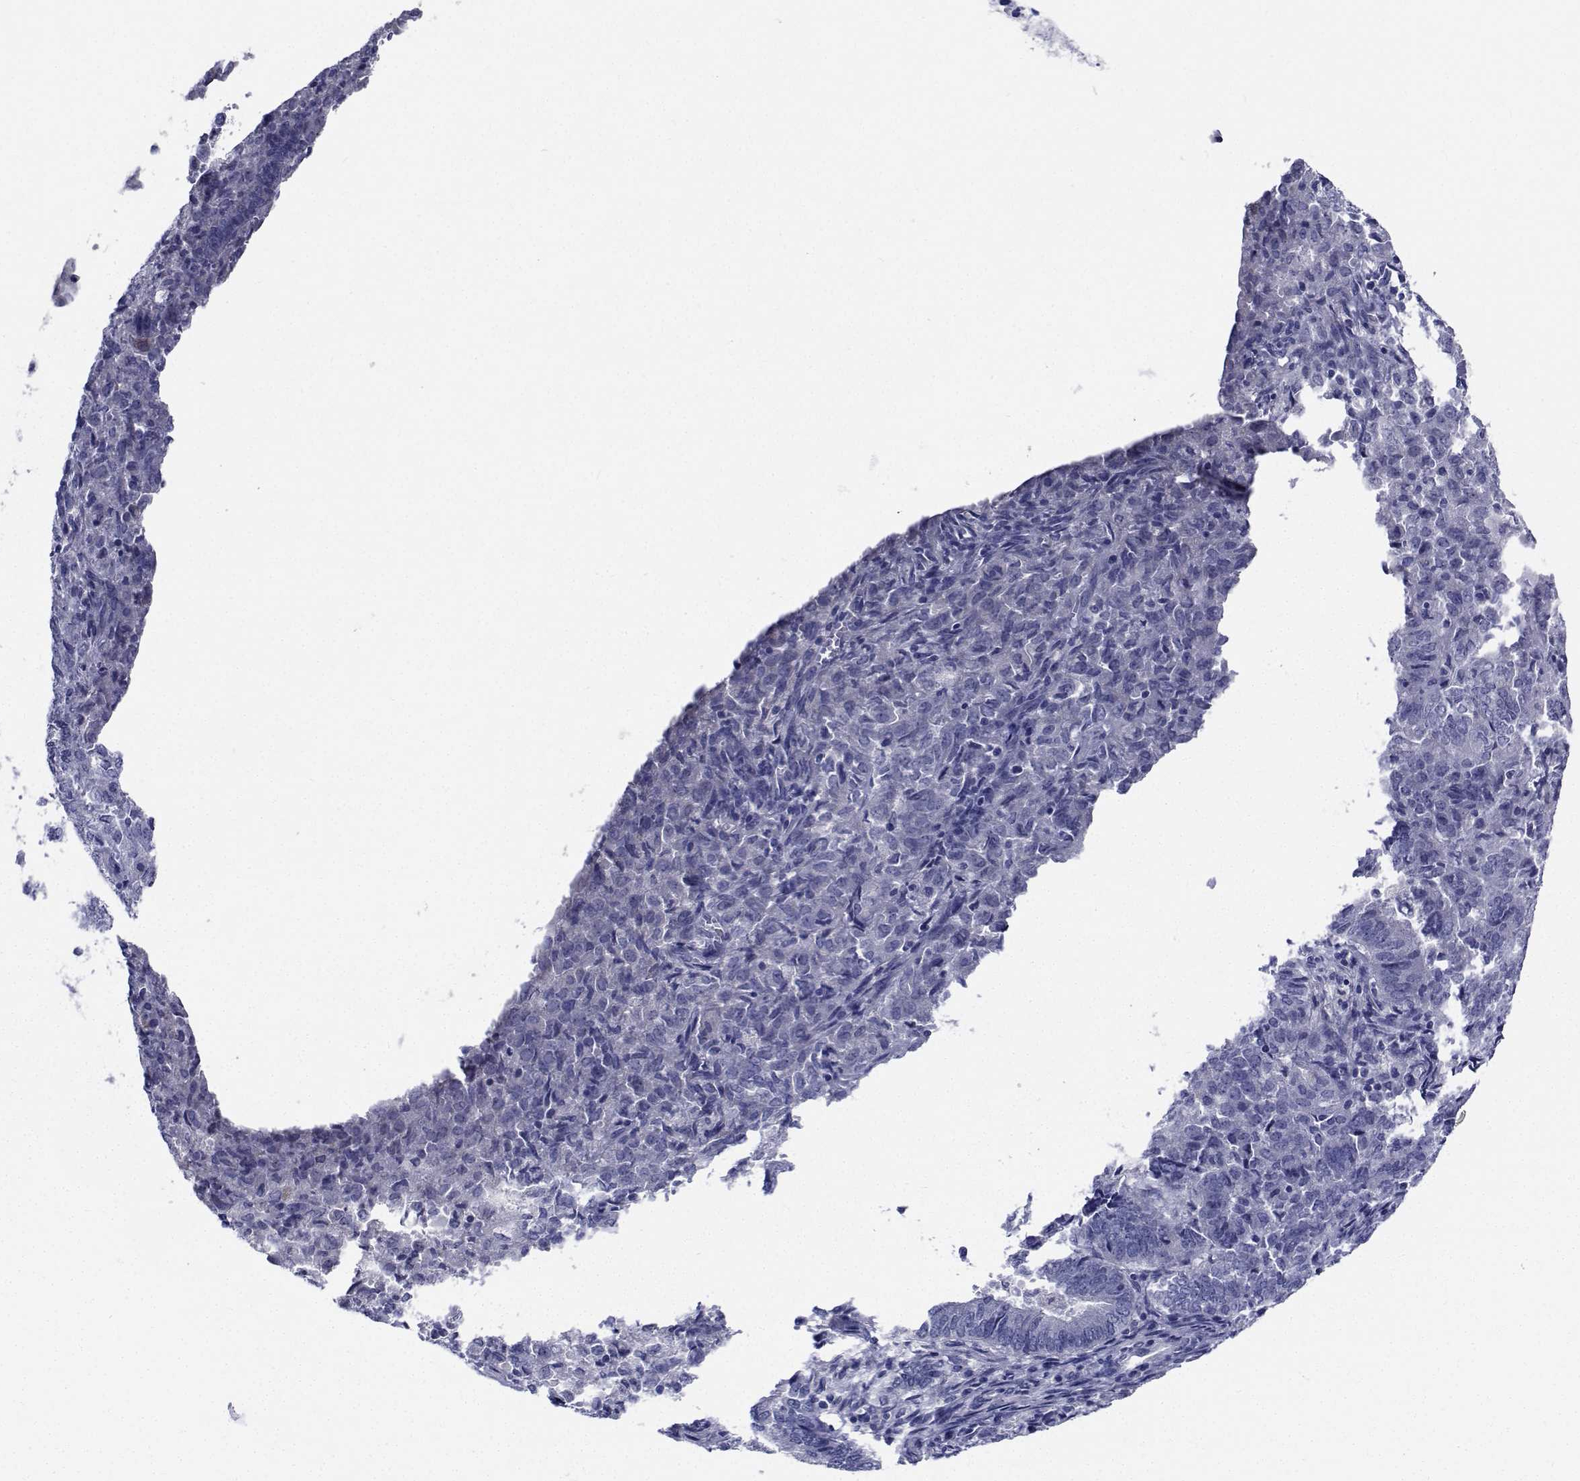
{"staining": {"intensity": "negative", "quantity": "none", "location": "none"}, "tissue": "endometrial cancer", "cell_type": "Tumor cells", "image_type": "cancer", "snomed": [{"axis": "morphology", "description": "Adenocarcinoma, NOS"}, {"axis": "topography", "description": "Endometrium"}], "caption": "A histopathology image of human endometrial cancer is negative for staining in tumor cells.", "gene": "CDHR3", "patient": {"sex": "female", "age": 72}}